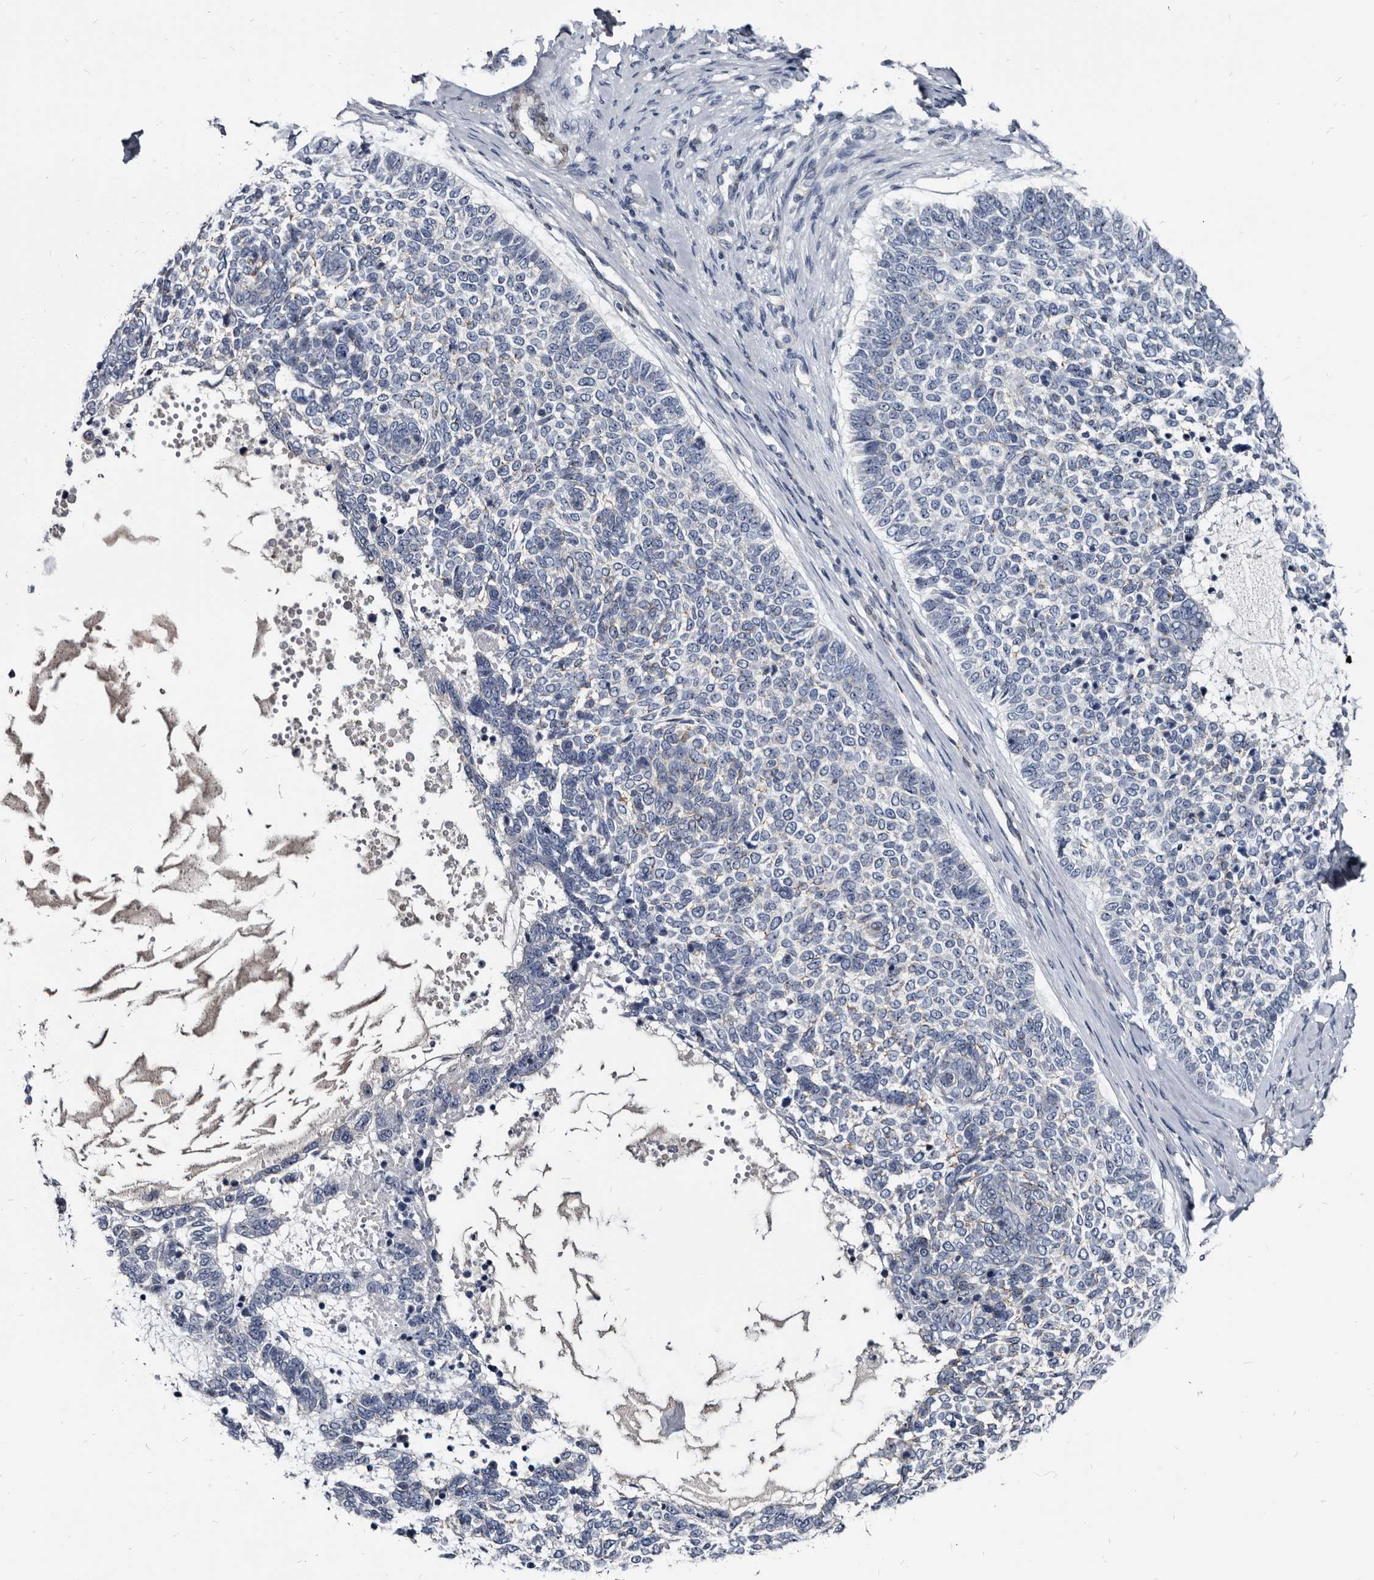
{"staining": {"intensity": "negative", "quantity": "none", "location": "none"}, "tissue": "skin cancer", "cell_type": "Tumor cells", "image_type": "cancer", "snomed": [{"axis": "morphology", "description": "Basal cell carcinoma"}, {"axis": "topography", "description": "Skin"}], "caption": "High power microscopy micrograph of an immunohistochemistry (IHC) image of skin cancer (basal cell carcinoma), revealing no significant expression in tumor cells.", "gene": "PRSS8", "patient": {"sex": "female", "age": 81}}